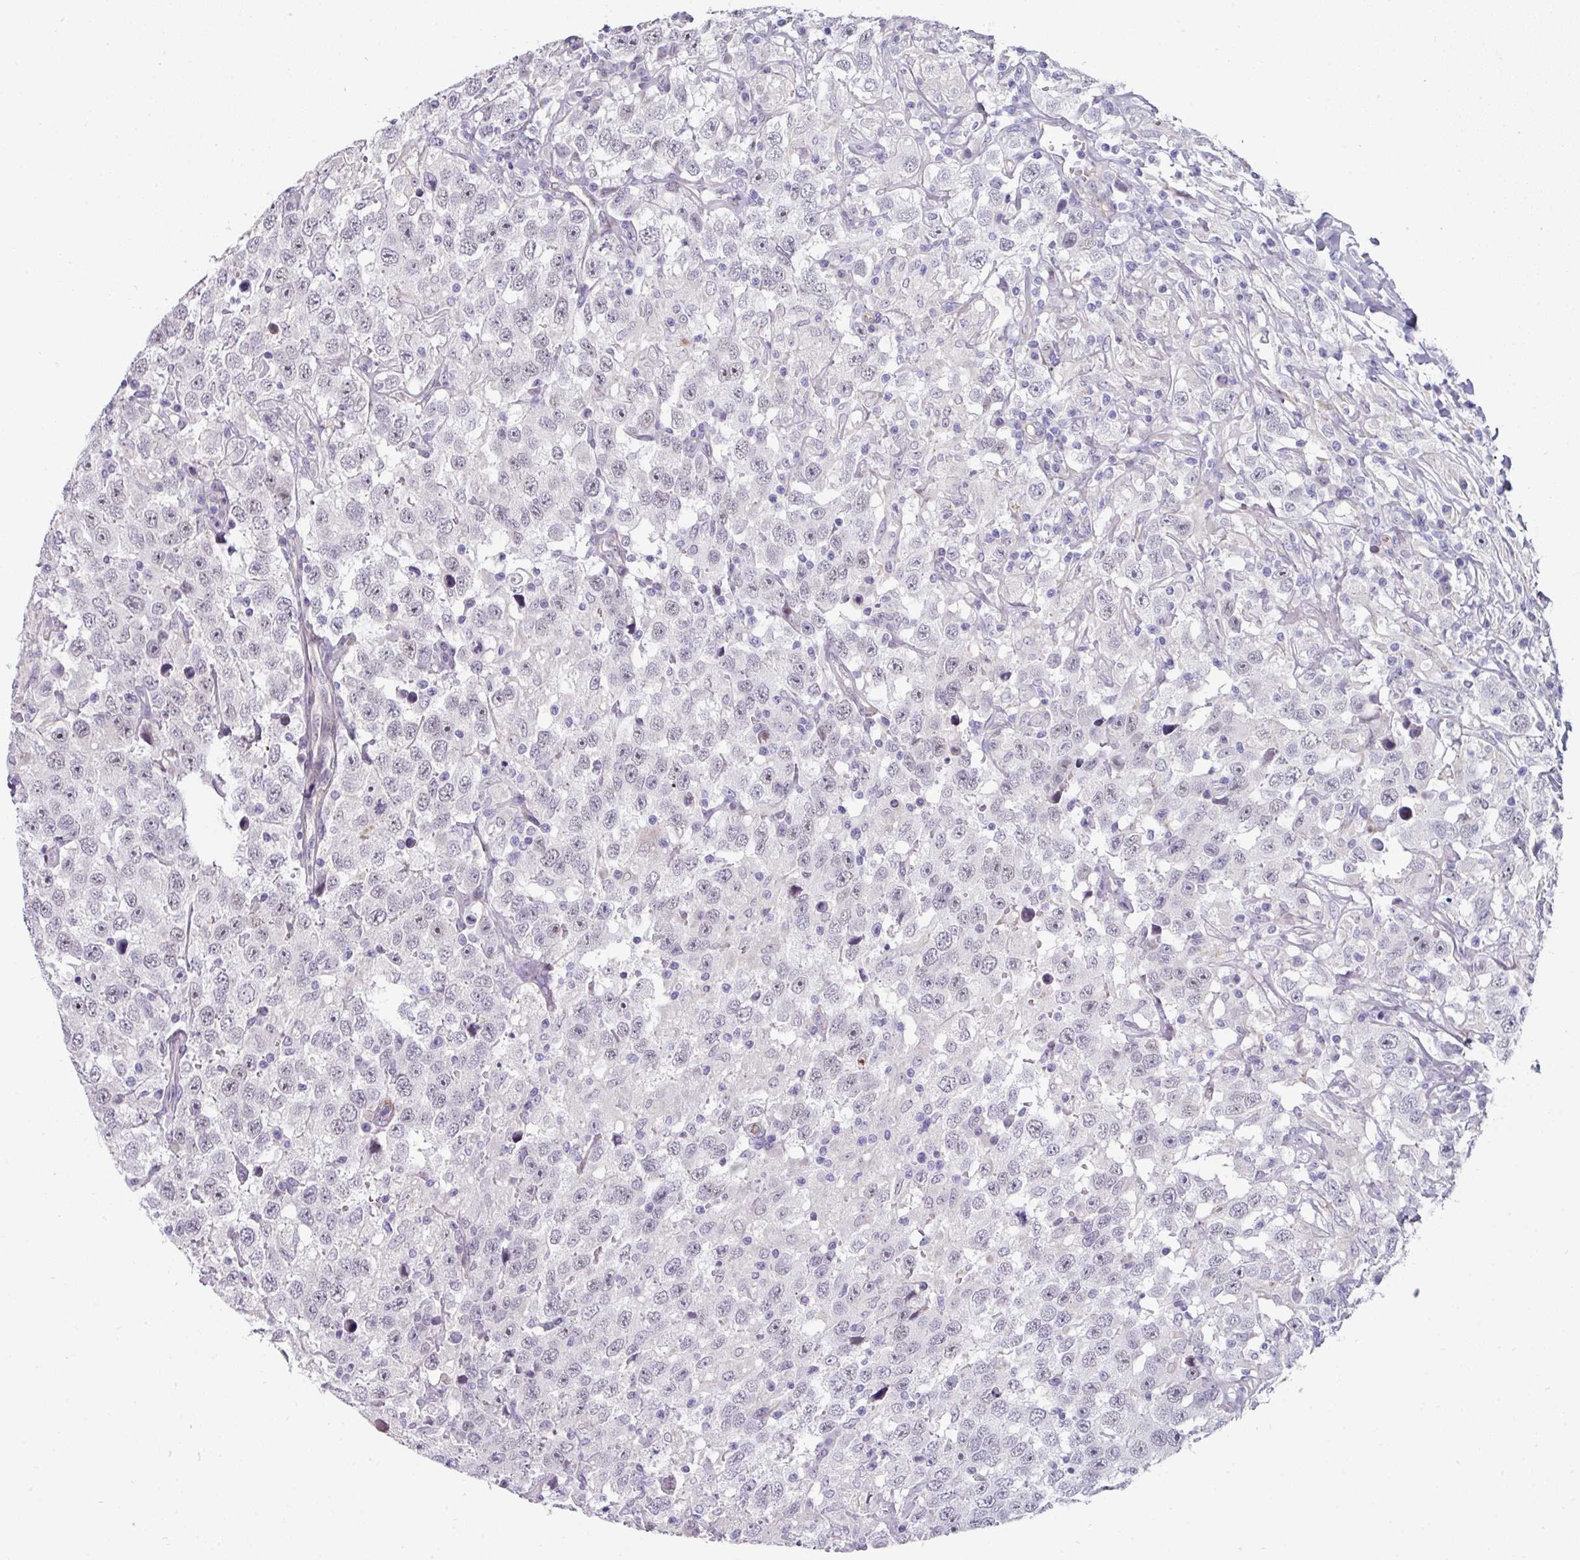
{"staining": {"intensity": "weak", "quantity": "<25%", "location": "nuclear"}, "tissue": "testis cancer", "cell_type": "Tumor cells", "image_type": "cancer", "snomed": [{"axis": "morphology", "description": "Seminoma, NOS"}, {"axis": "topography", "description": "Testis"}], "caption": "An IHC micrograph of seminoma (testis) is shown. There is no staining in tumor cells of seminoma (testis). (DAB IHC with hematoxylin counter stain).", "gene": "EYA3", "patient": {"sex": "male", "age": 41}}